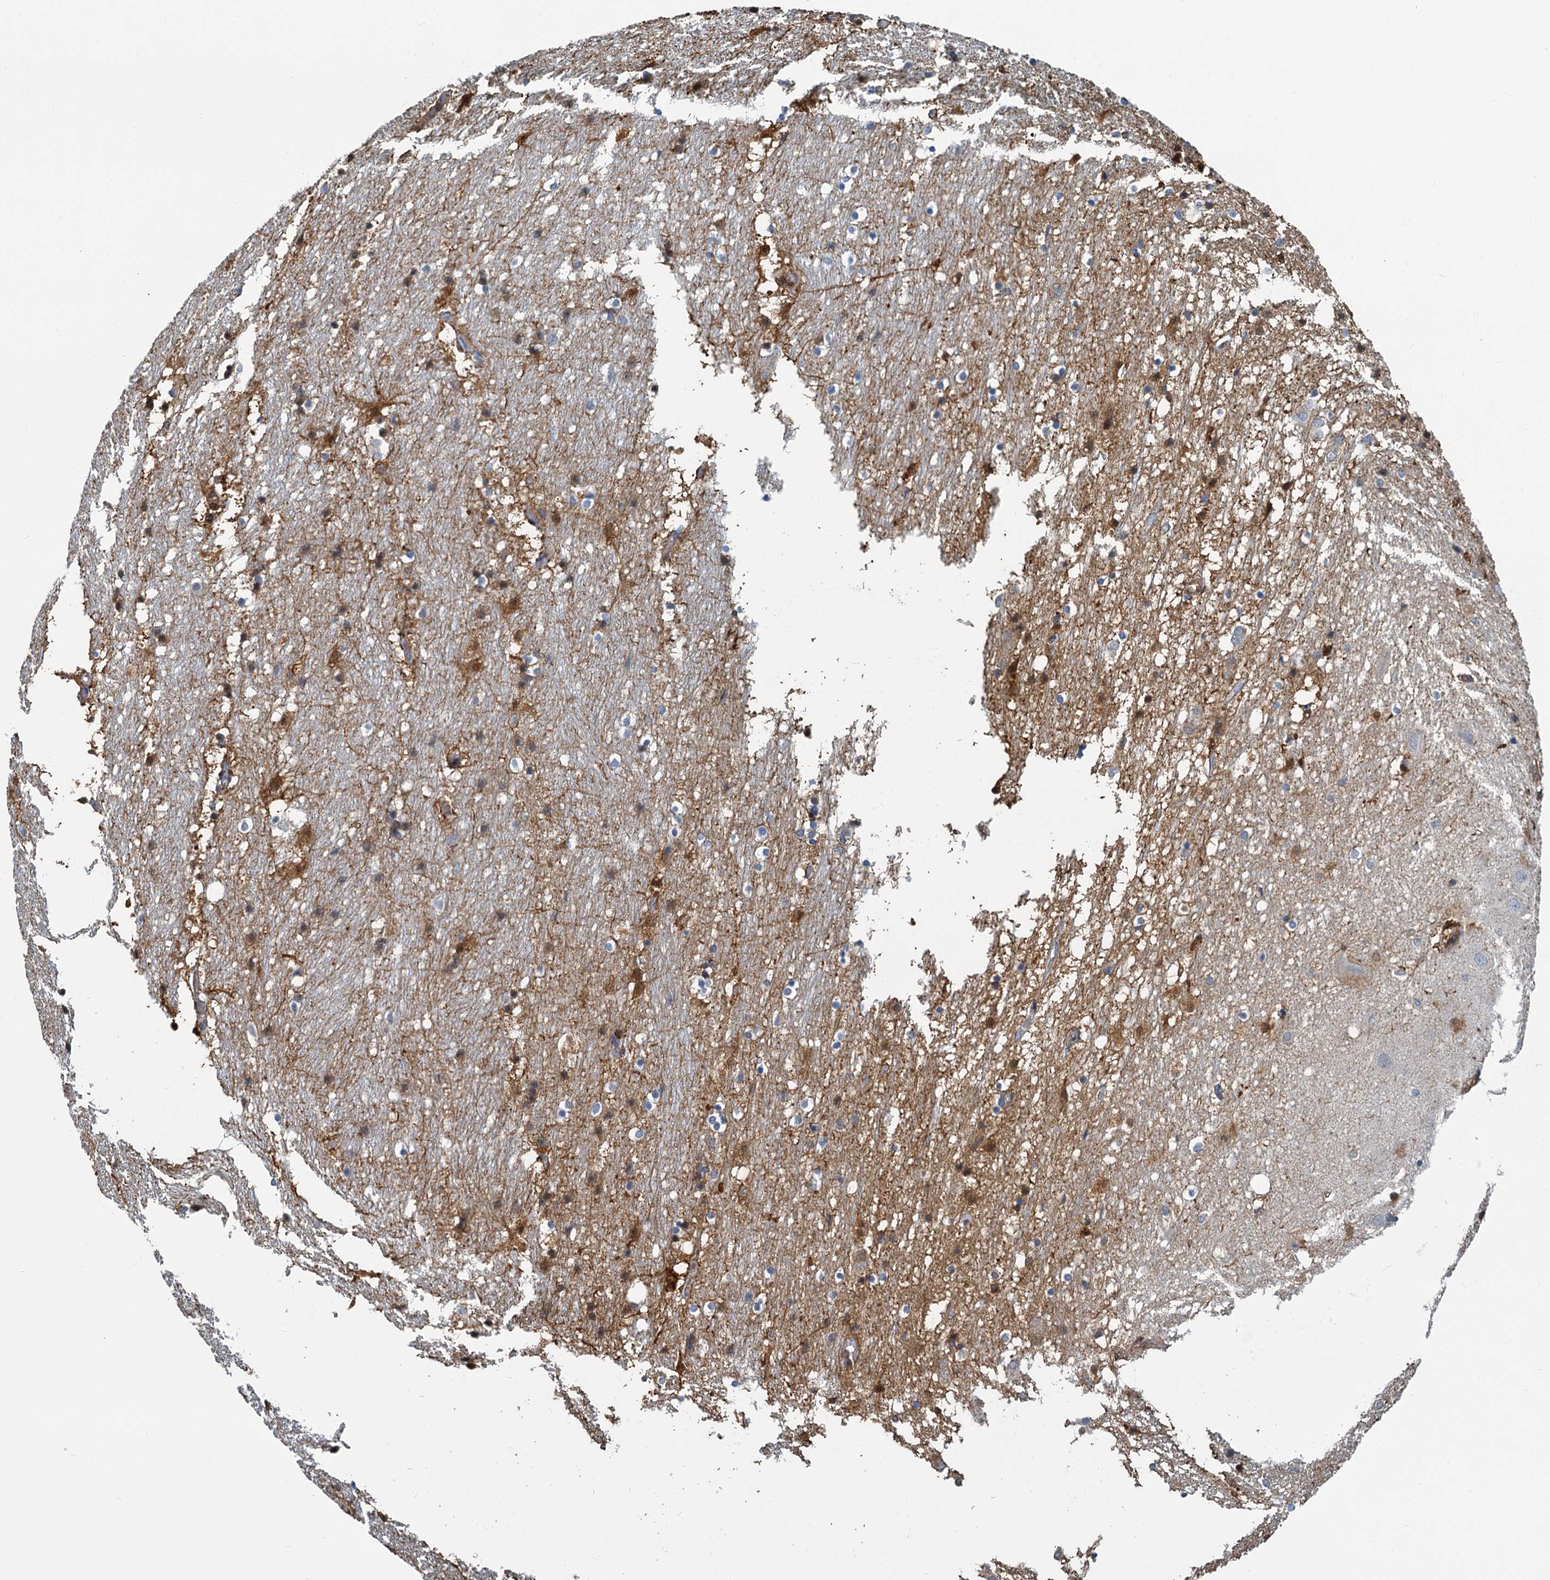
{"staining": {"intensity": "moderate", "quantity": "<25%", "location": "cytoplasmic/membranous,nuclear"}, "tissue": "hippocampus", "cell_type": "Glial cells", "image_type": "normal", "snomed": [{"axis": "morphology", "description": "Normal tissue, NOS"}, {"axis": "topography", "description": "Hippocampus"}], "caption": "A low amount of moderate cytoplasmic/membranous,nuclear expression is present in about <25% of glial cells in benign hippocampus. The protein is shown in brown color, while the nuclei are stained blue.", "gene": "S100A6", "patient": {"sex": "female", "age": 52}}